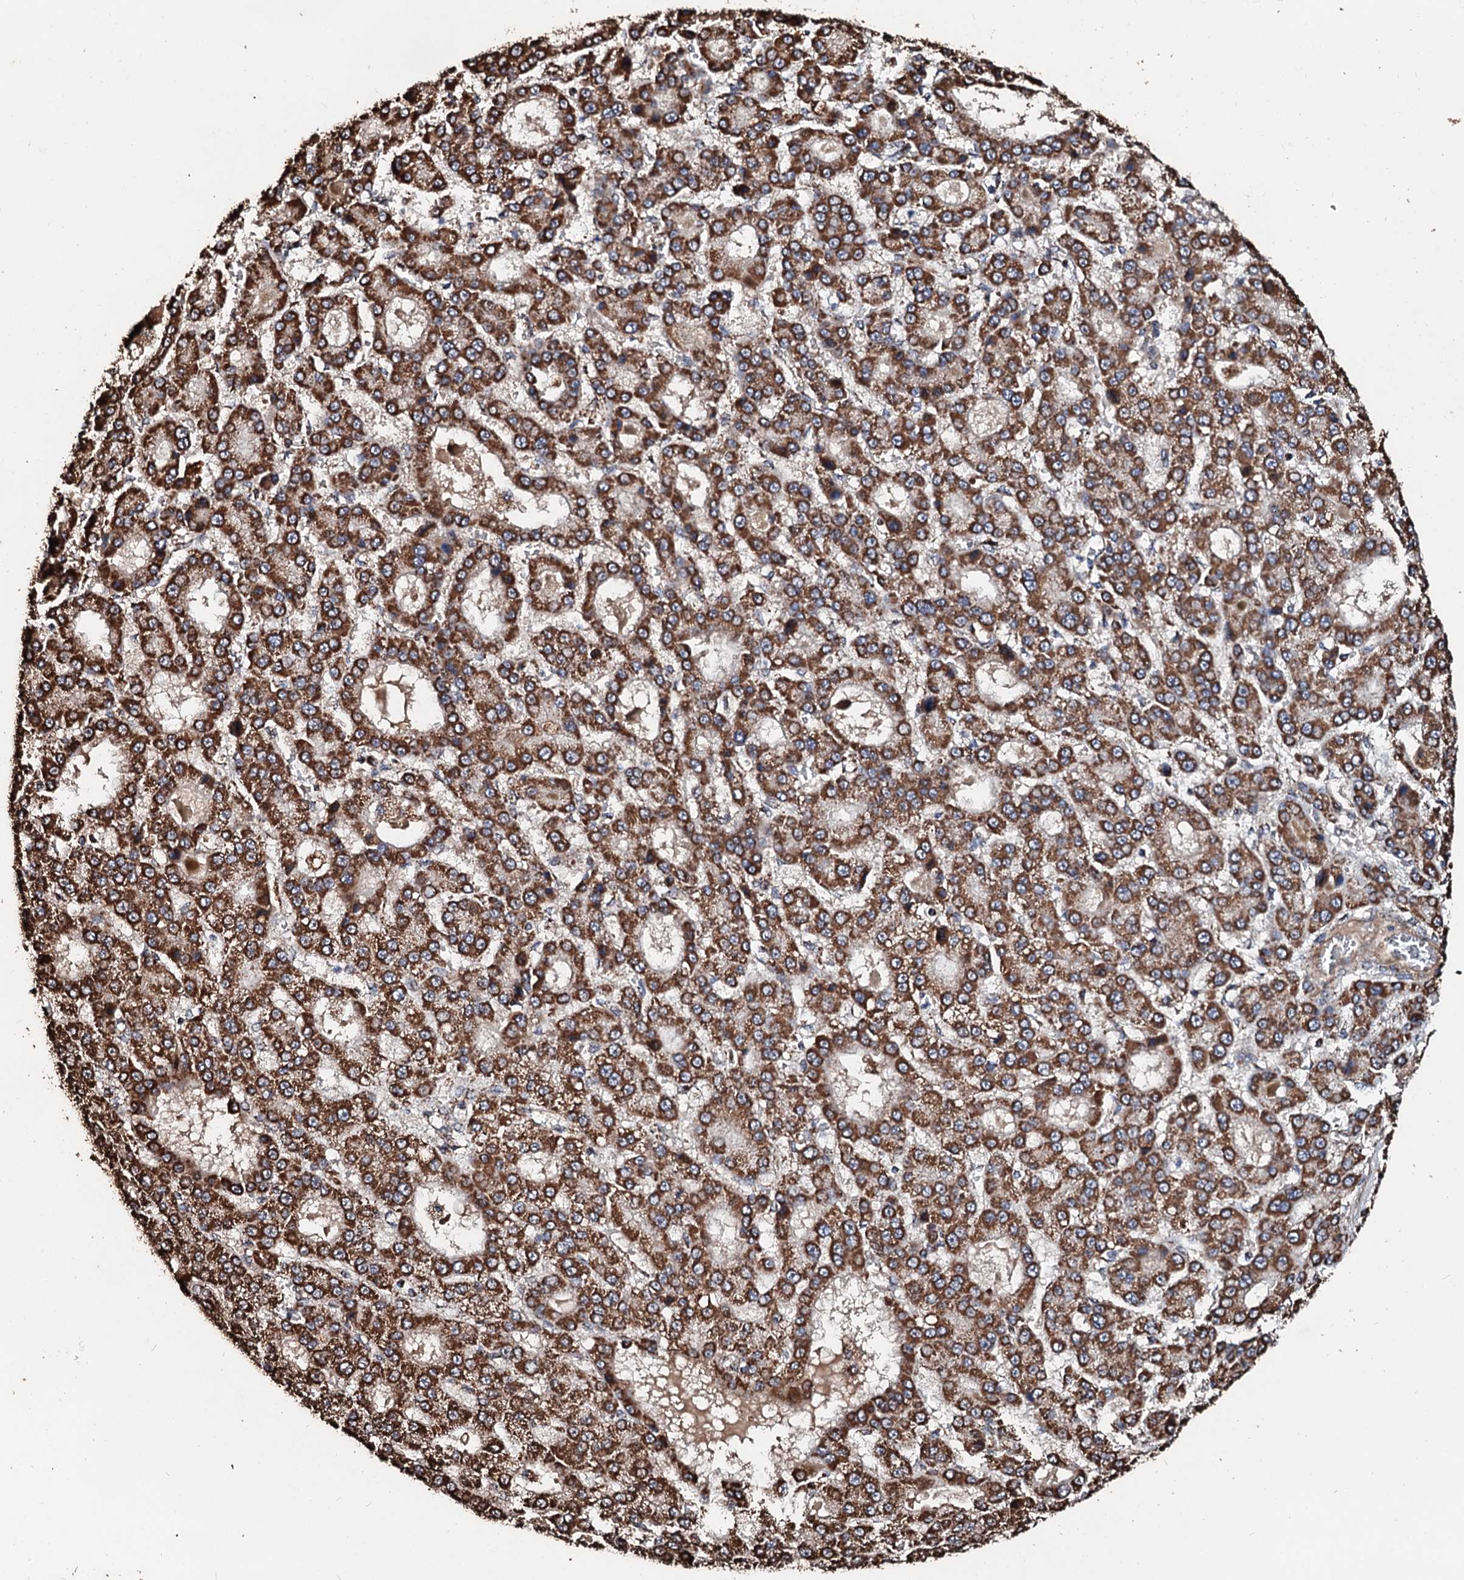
{"staining": {"intensity": "moderate", "quantity": ">75%", "location": "cytoplasmic/membranous"}, "tissue": "liver cancer", "cell_type": "Tumor cells", "image_type": "cancer", "snomed": [{"axis": "morphology", "description": "Carcinoma, Hepatocellular, NOS"}, {"axis": "topography", "description": "Liver"}], "caption": "Immunohistochemistry of liver hepatocellular carcinoma reveals medium levels of moderate cytoplasmic/membranous expression in approximately >75% of tumor cells.", "gene": "SECISBP2L", "patient": {"sex": "male", "age": 70}}